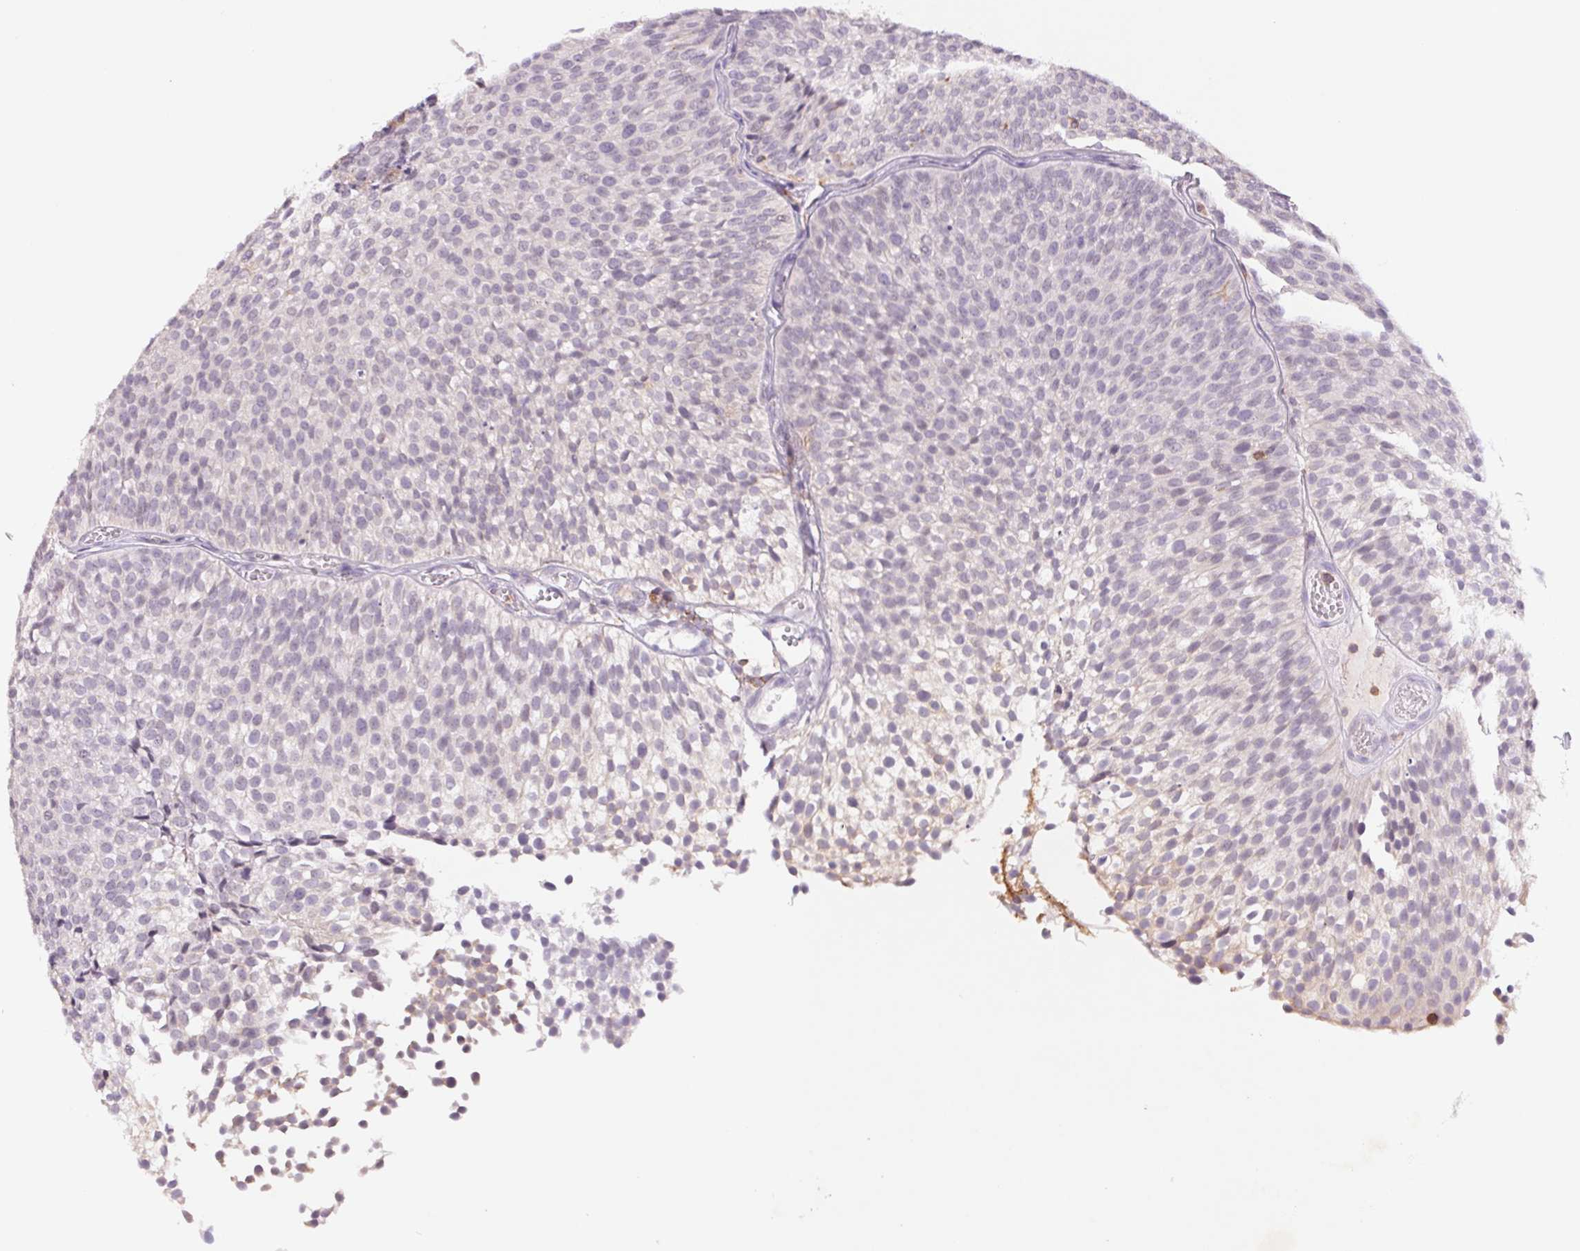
{"staining": {"intensity": "negative", "quantity": "none", "location": "none"}, "tissue": "urothelial cancer", "cell_type": "Tumor cells", "image_type": "cancer", "snomed": [{"axis": "morphology", "description": "Urothelial carcinoma, Low grade"}, {"axis": "topography", "description": "Urinary bladder"}], "caption": "This is an IHC histopathology image of urothelial cancer. There is no expression in tumor cells.", "gene": "KIF26A", "patient": {"sex": "male", "age": 91}}